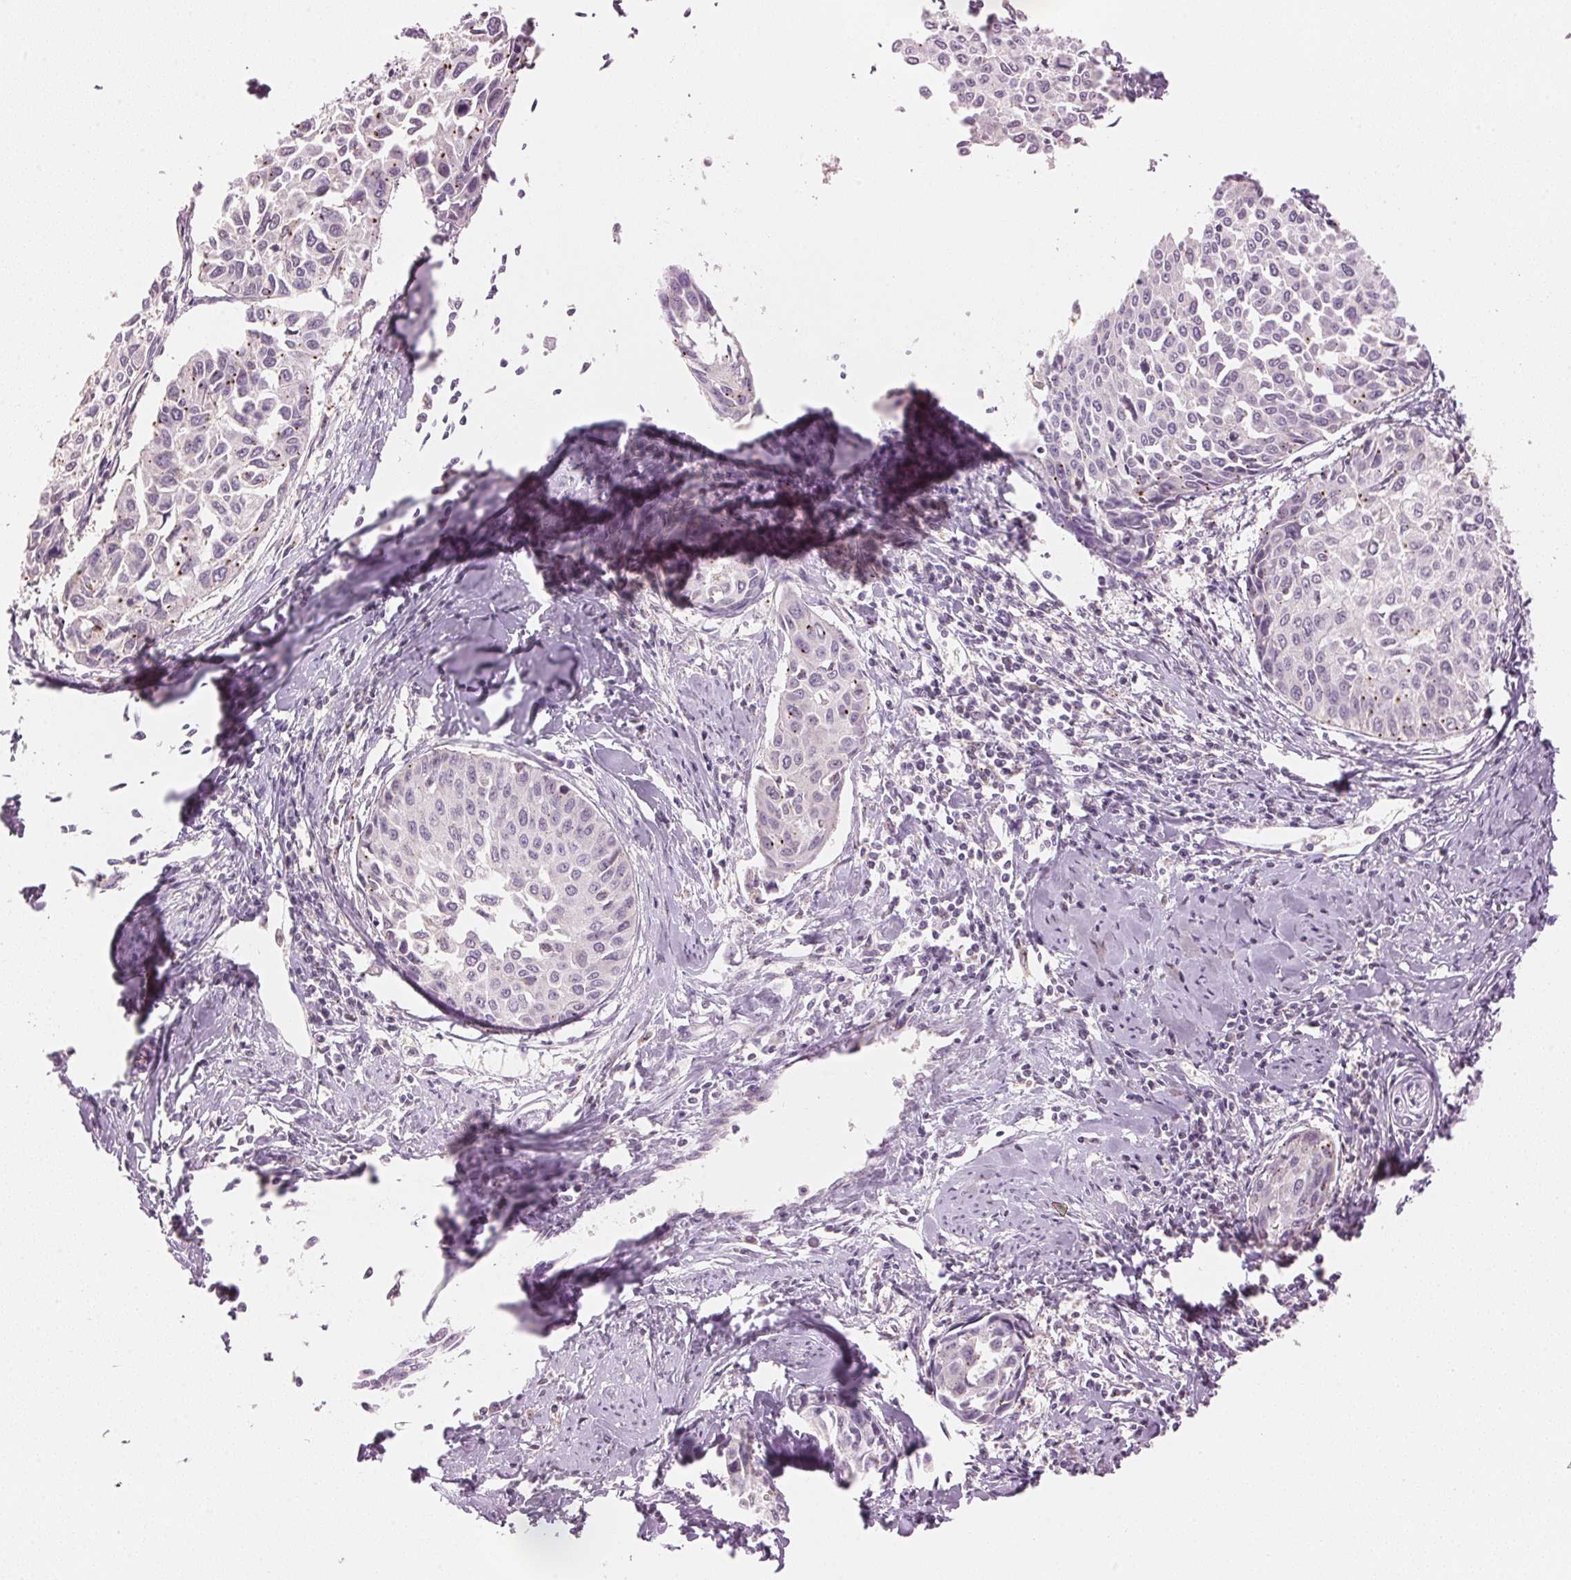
{"staining": {"intensity": "negative", "quantity": "none", "location": "none"}, "tissue": "cervical cancer", "cell_type": "Tumor cells", "image_type": "cancer", "snomed": [{"axis": "morphology", "description": "Squamous cell carcinoma, NOS"}, {"axis": "topography", "description": "Cervix"}], "caption": "Tumor cells are negative for protein expression in human cervical squamous cell carcinoma.", "gene": "HOXB13", "patient": {"sex": "female", "age": 50}}